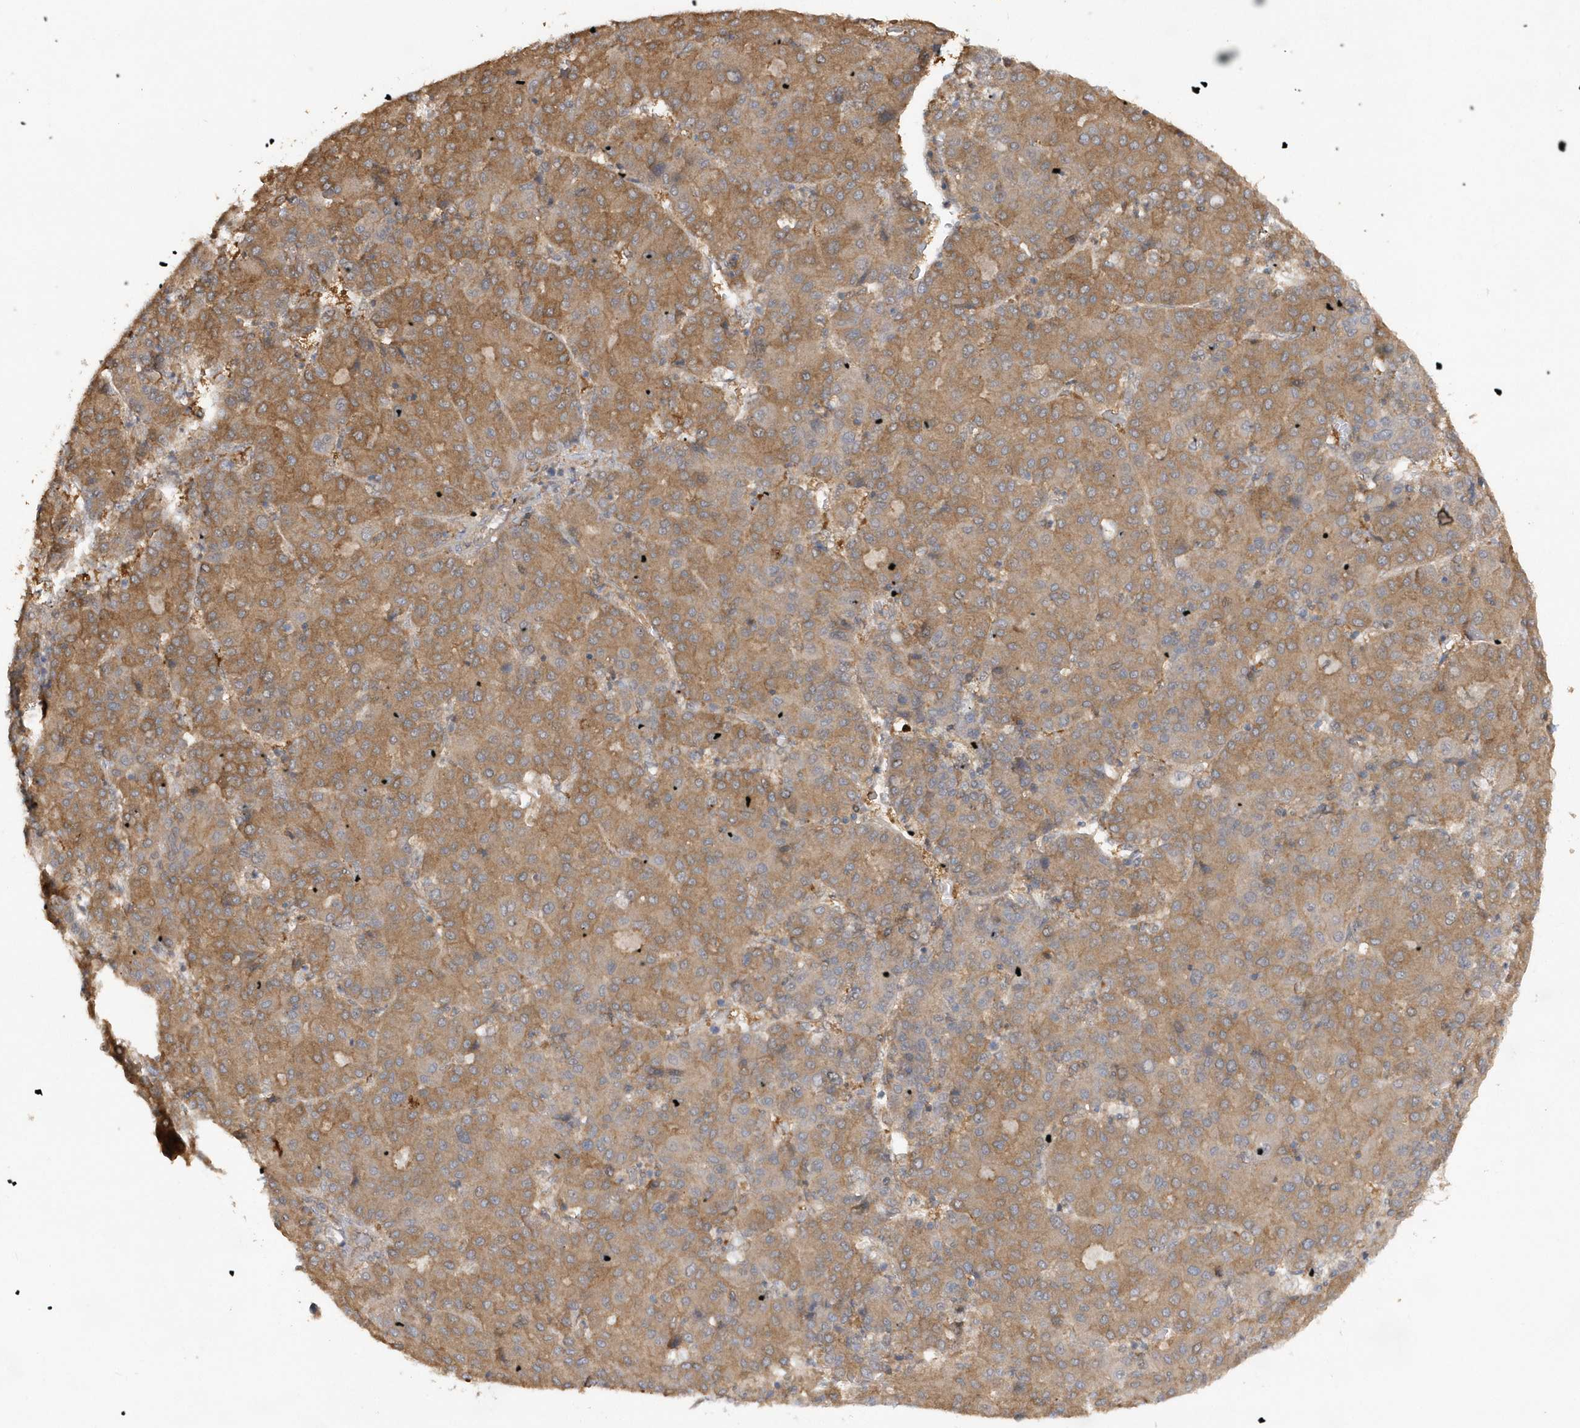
{"staining": {"intensity": "moderate", "quantity": ">75%", "location": "cytoplasmic/membranous"}, "tissue": "liver cancer", "cell_type": "Tumor cells", "image_type": "cancer", "snomed": [{"axis": "morphology", "description": "Carcinoma, Hepatocellular, NOS"}, {"axis": "topography", "description": "Liver"}], "caption": "Immunohistochemical staining of human liver hepatocellular carcinoma reveals medium levels of moderate cytoplasmic/membranous staining in approximately >75% of tumor cells. Nuclei are stained in blue.", "gene": "RPE", "patient": {"sex": "male", "age": 65}}